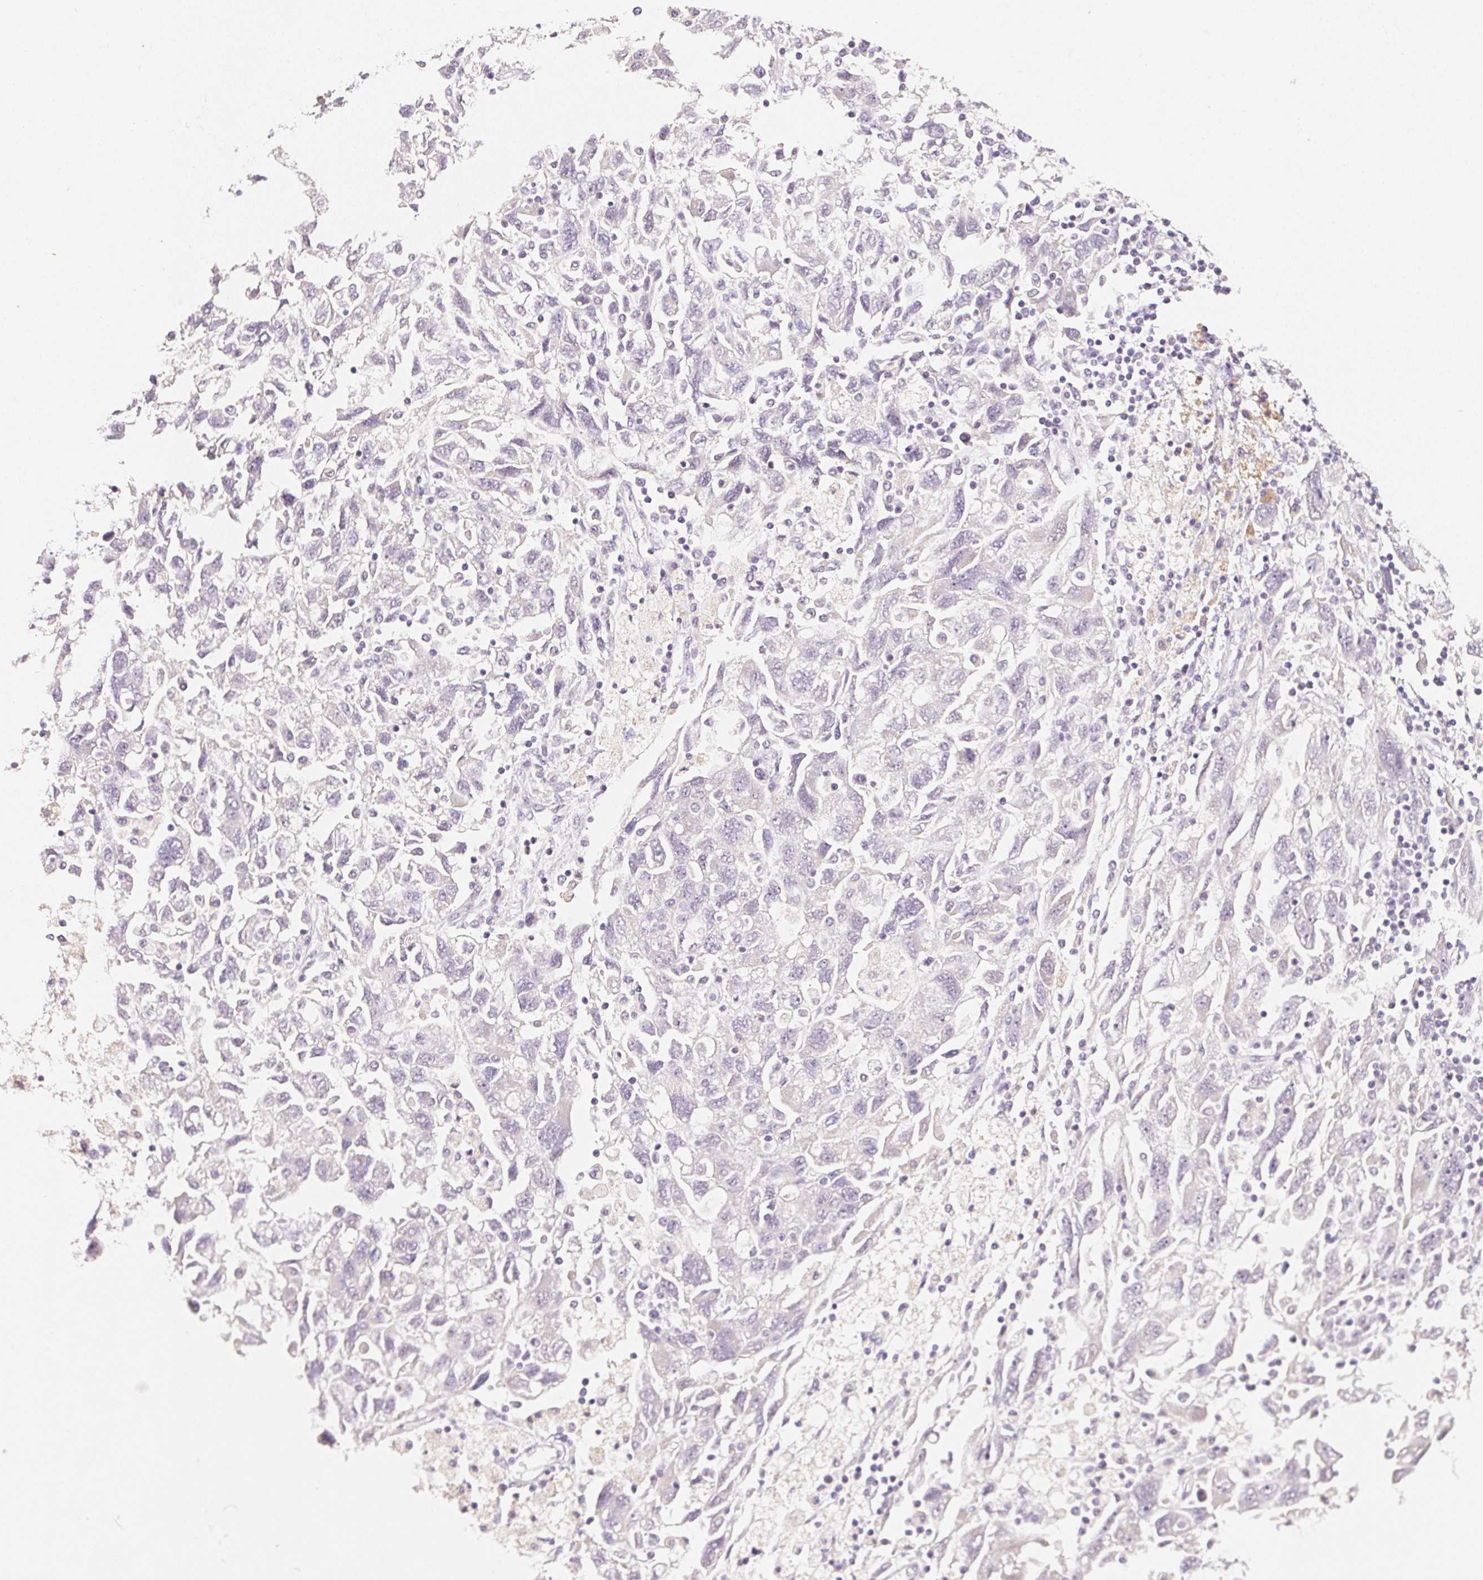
{"staining": {"intensity": "negative", "quantity": "none", "location": "none"}, "tissue": "ovarian cancer", "cell_type": "Tumor cells", "image_type": "cancer", "snomed": [{"axis": "morphology", "description": "Carcinoma, NOS"}, {"axis": "morphology", "description": "Cystadenocarcinoma, serous, NOS"}, {"axis": "topography", "description": "Ovary"}], "caption": "Immunohistochemistry (IHC) of human carcinoma (ovarian) exhibits no staining in tumor cells.", "gene": "MCOLN3", "patient": {"sex": "female", "age": 69}}